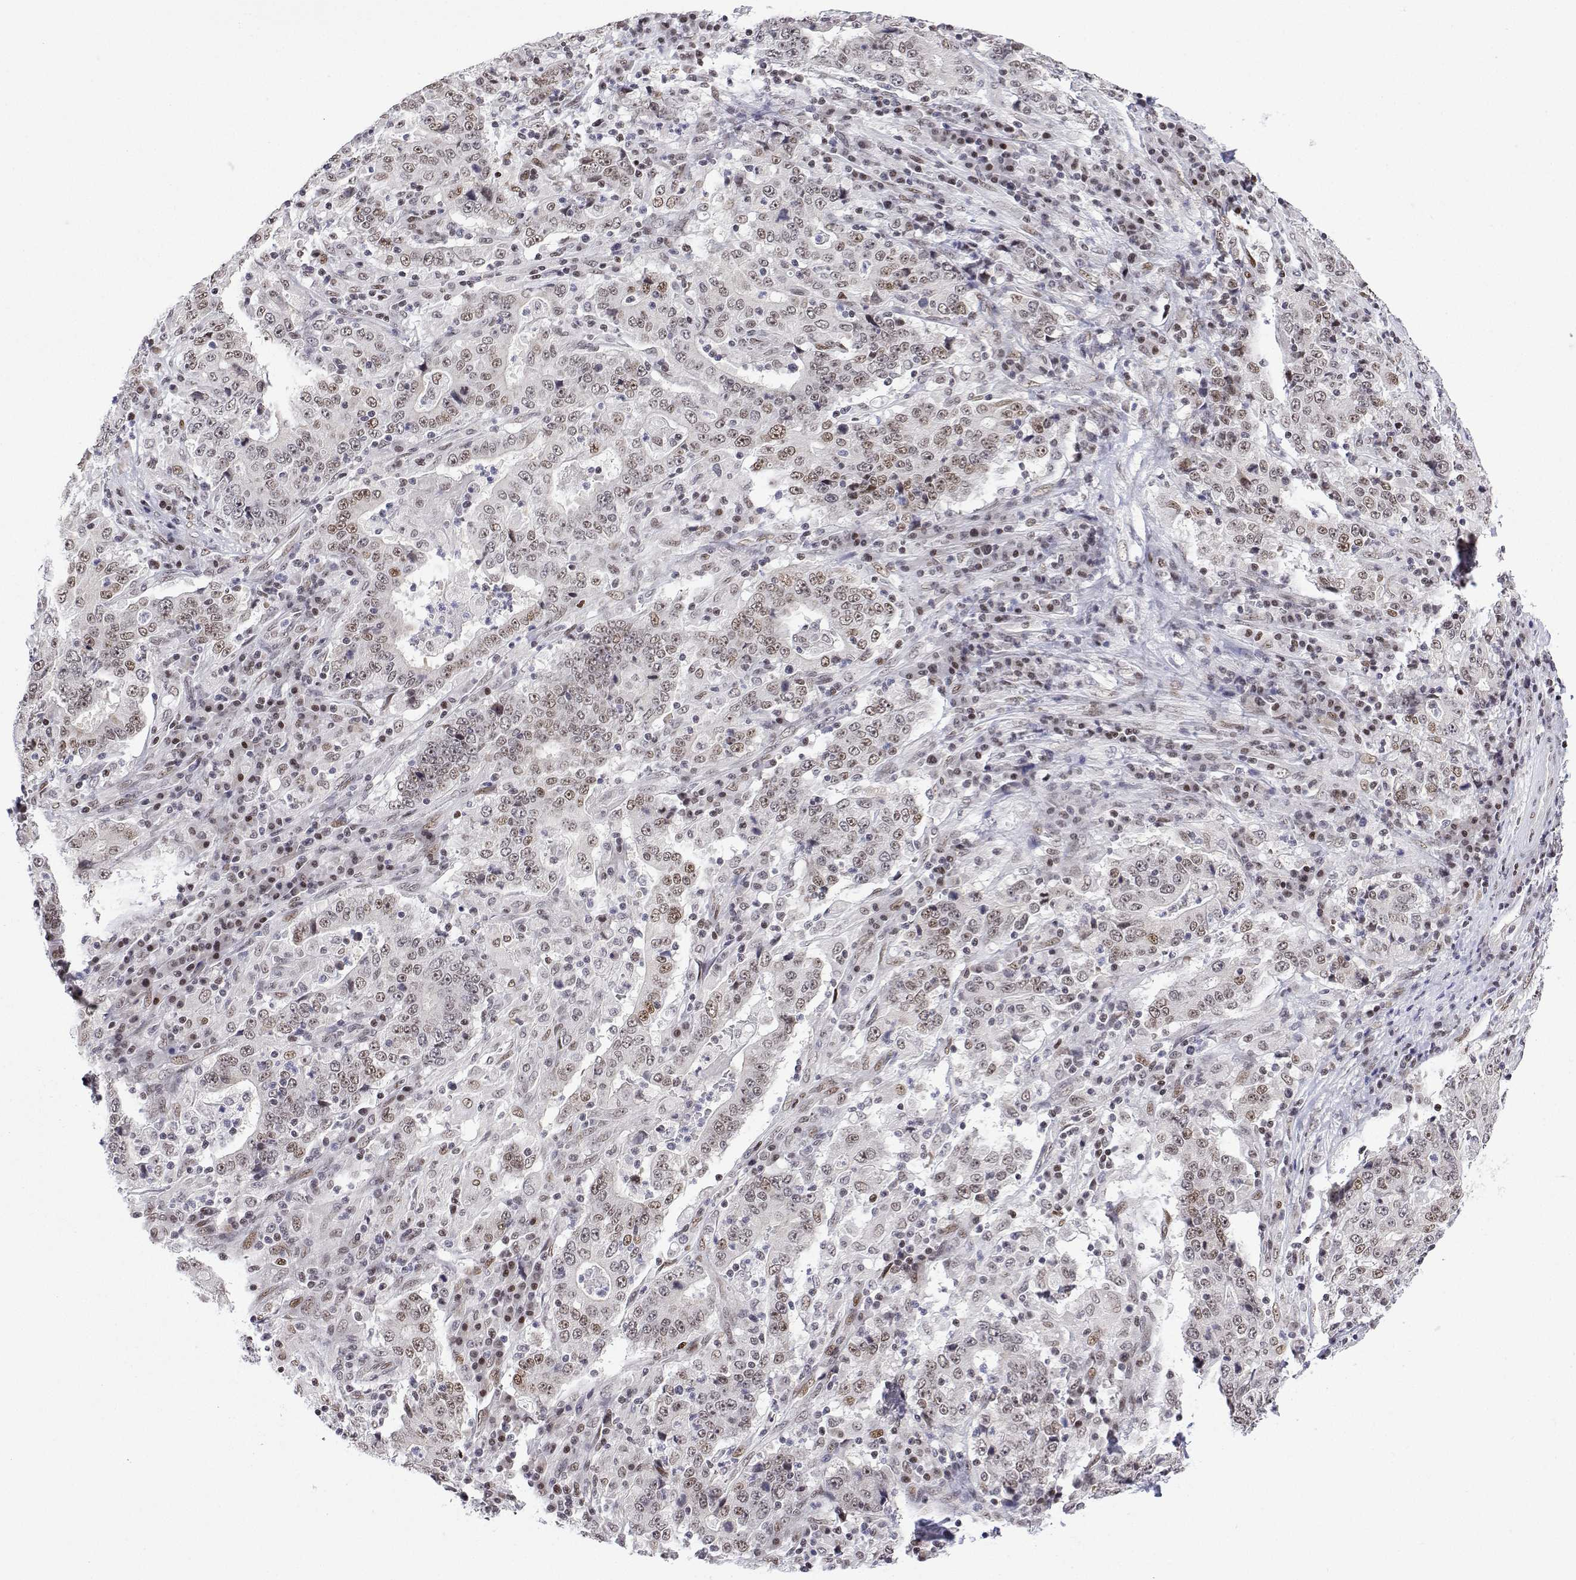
{"staining": {"intensity": "moderate", "quantity": "25%-75%", "location": "nuclear"}, "tissue": "stomach cancer", "cell_type": "Tumor cells", "image_type": "cancer", "snomed": [{"axis": "morphology", "description": "Normal tissue, NOS"}, {"axis": "morphology", "description": "Adenocarcinoma, NOS"}, {"axis": "topography", "description": "Stomach, upper"}, {"axis": "topography", "description": "Stomach"}], "caption": "The micrograph demonstrates immunohistochemical staining of stomach adenocarcinoma. There is moderate nuclear expression is identified in about 25%-75% of tumor cells.", "gene": "XPC", "patient": {"sex": "male", "age": 59}}